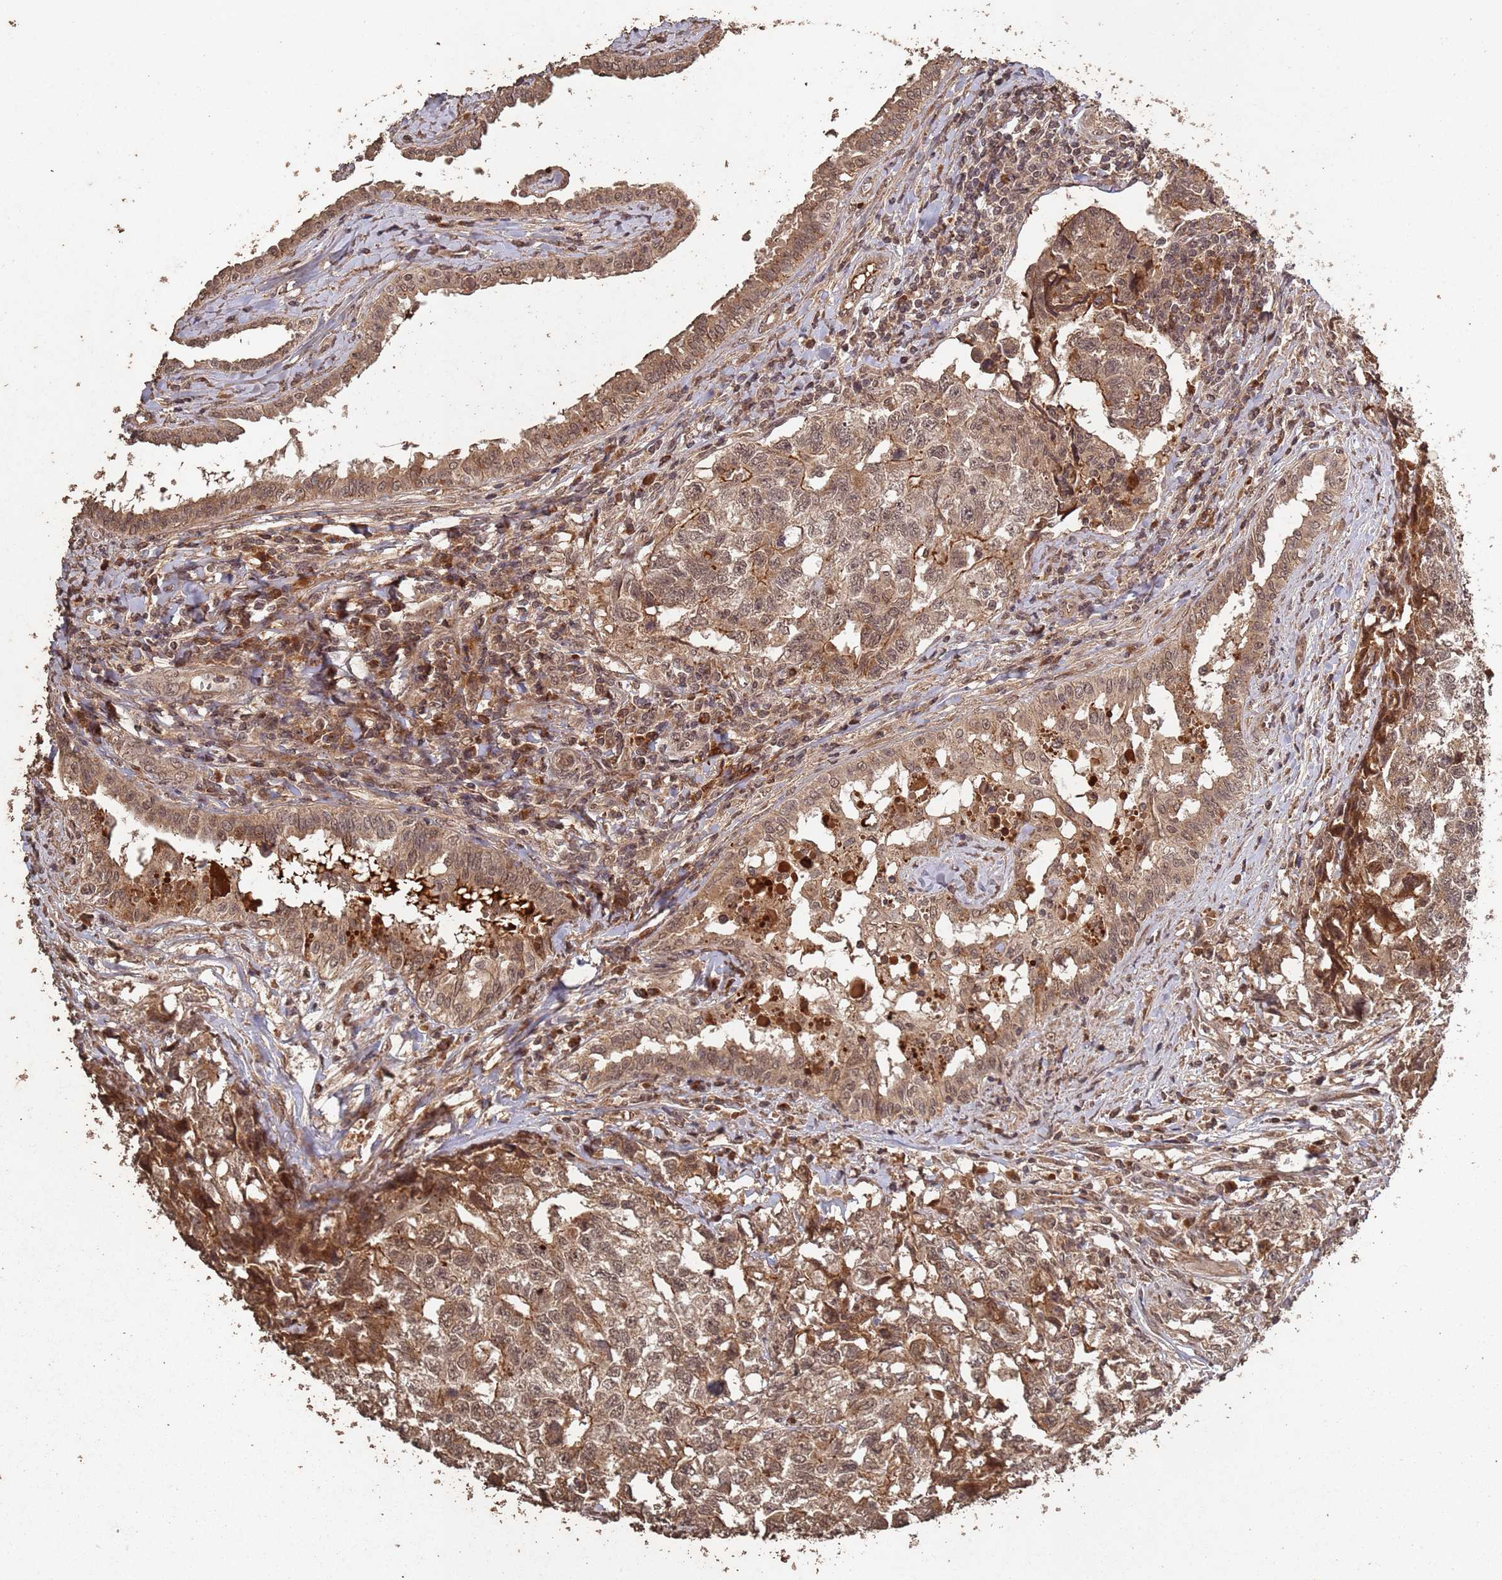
{"staining": {"intensity": "moderate", "quantity": ">75%", "location": "cytoplasmic/membranous,nuclear"}, "tissue": "testis cancer", "cell_type": "Tumor cells", "image_type": "cancer", "snomed": [{"axis": "morphology", "description": "Carcinoma, Embryonal, NOS"}, {"axis": "topography", "description": "Testis"}], "caption": "IHC (DAB (3,3'-diaminobenzidine)) staining of testis cancer exhibits moderate cytoplasmic/membranous and nuclear protein expression in about >75% of tumor cells. (brown staining indicates protein expression, while blue staining denotes nuclei).", "gene": "FRAT1", "patient": {"sex": "male", "age": 31}}